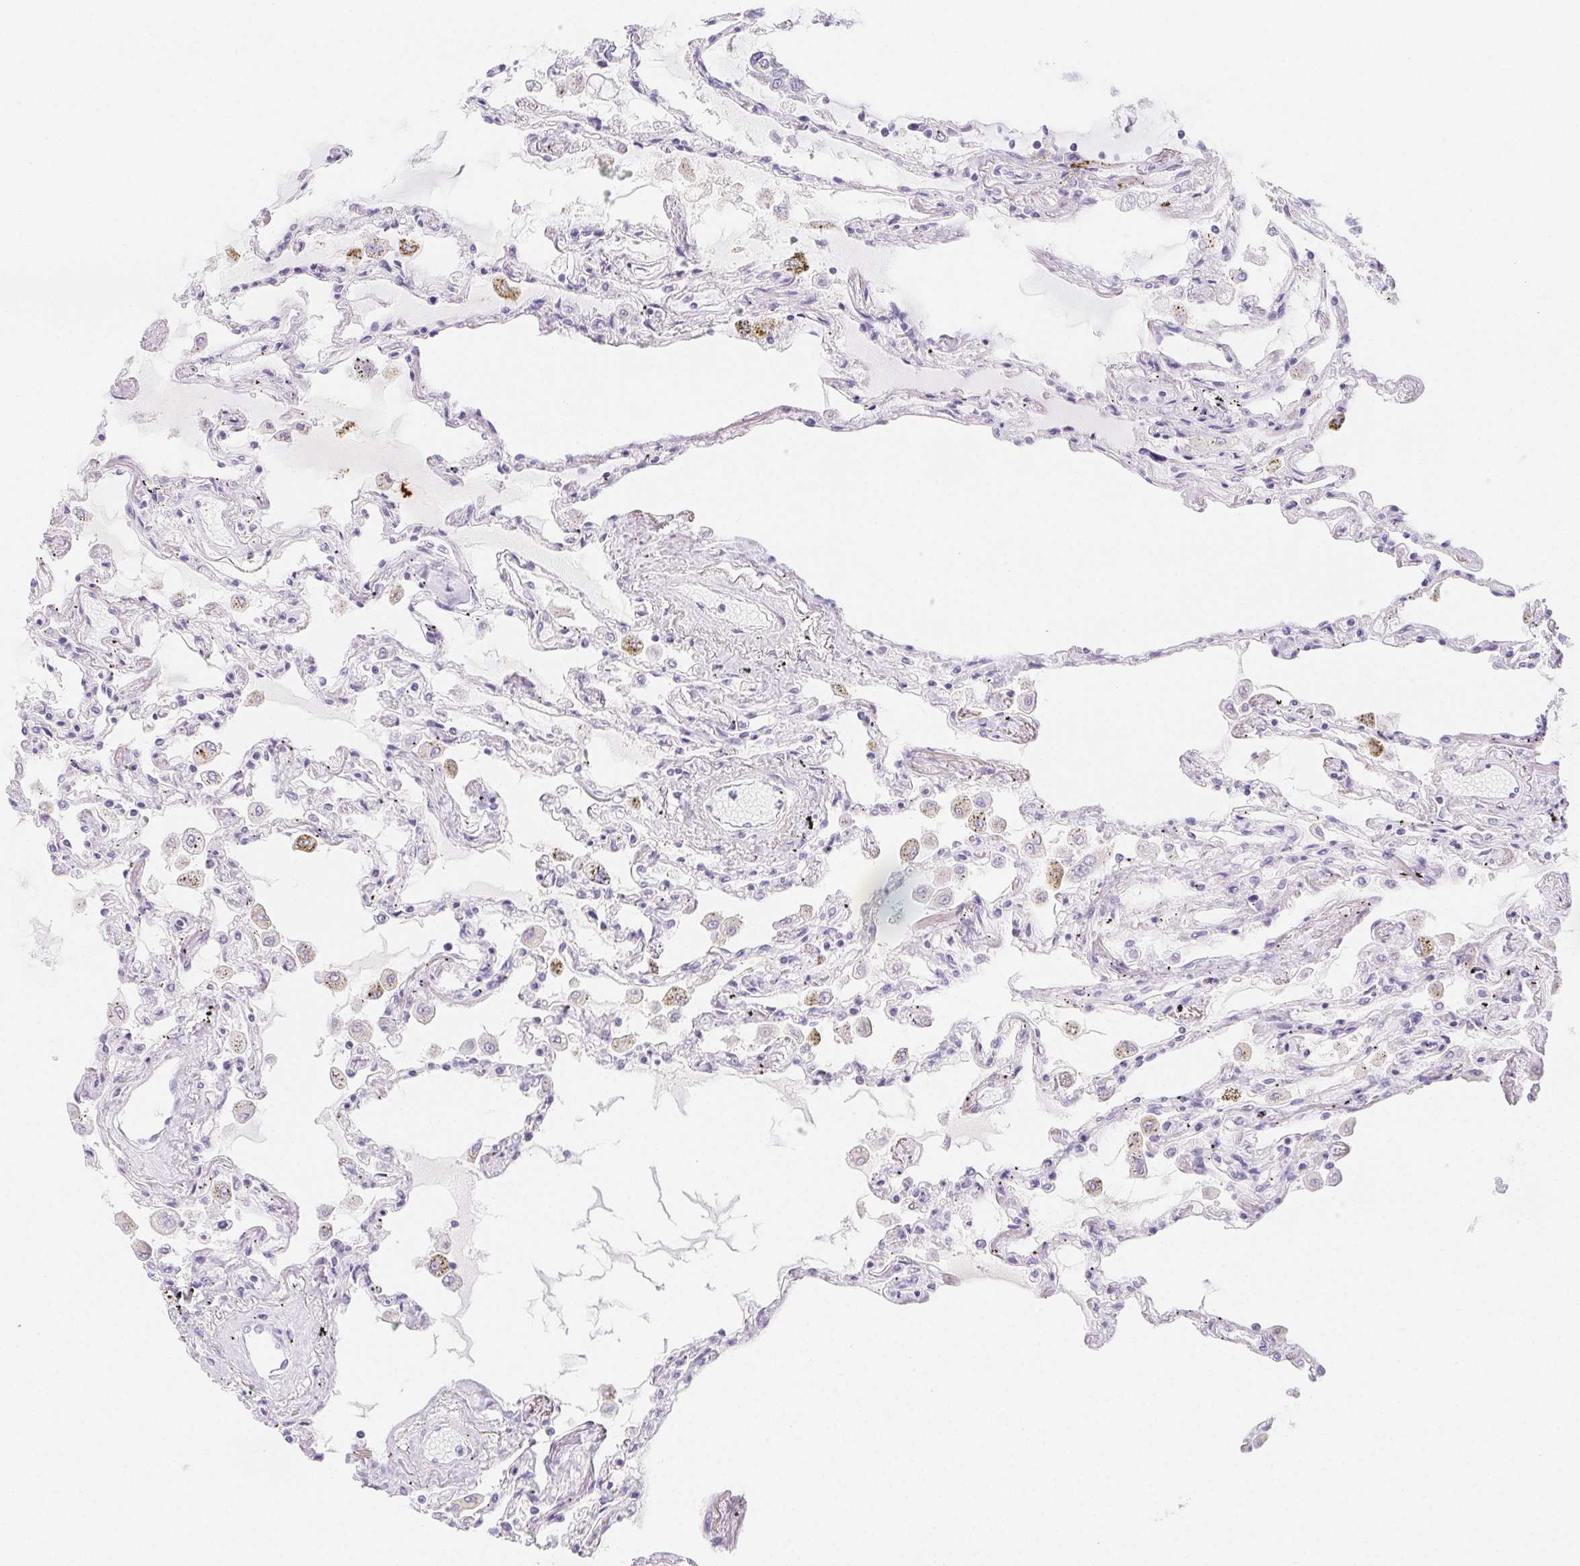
{"staining": {"intensity": "negative", "quantity": "none", "location": "none"}, "tissue": "lung", "cell_type": "Alveolar cells", "image_type": "normal", "snomed": [{"axis": "morphology", "description": "Normal tissue, NOS"}, {"axis": "morphology", "description": "Adenocarcinoma, NOS"}, {"axis": "topography", "description": "Cartilage tissue"}, {"axis": "topography", "description": "Lung"}], "caption": "DAB immunohistochemical staining of normal human lung exhibits no significant staining in alveolar cells. Nuclei are stained in blue.", "gene": "ITIH2", "patient": {"sex": "female", "age": 67}}